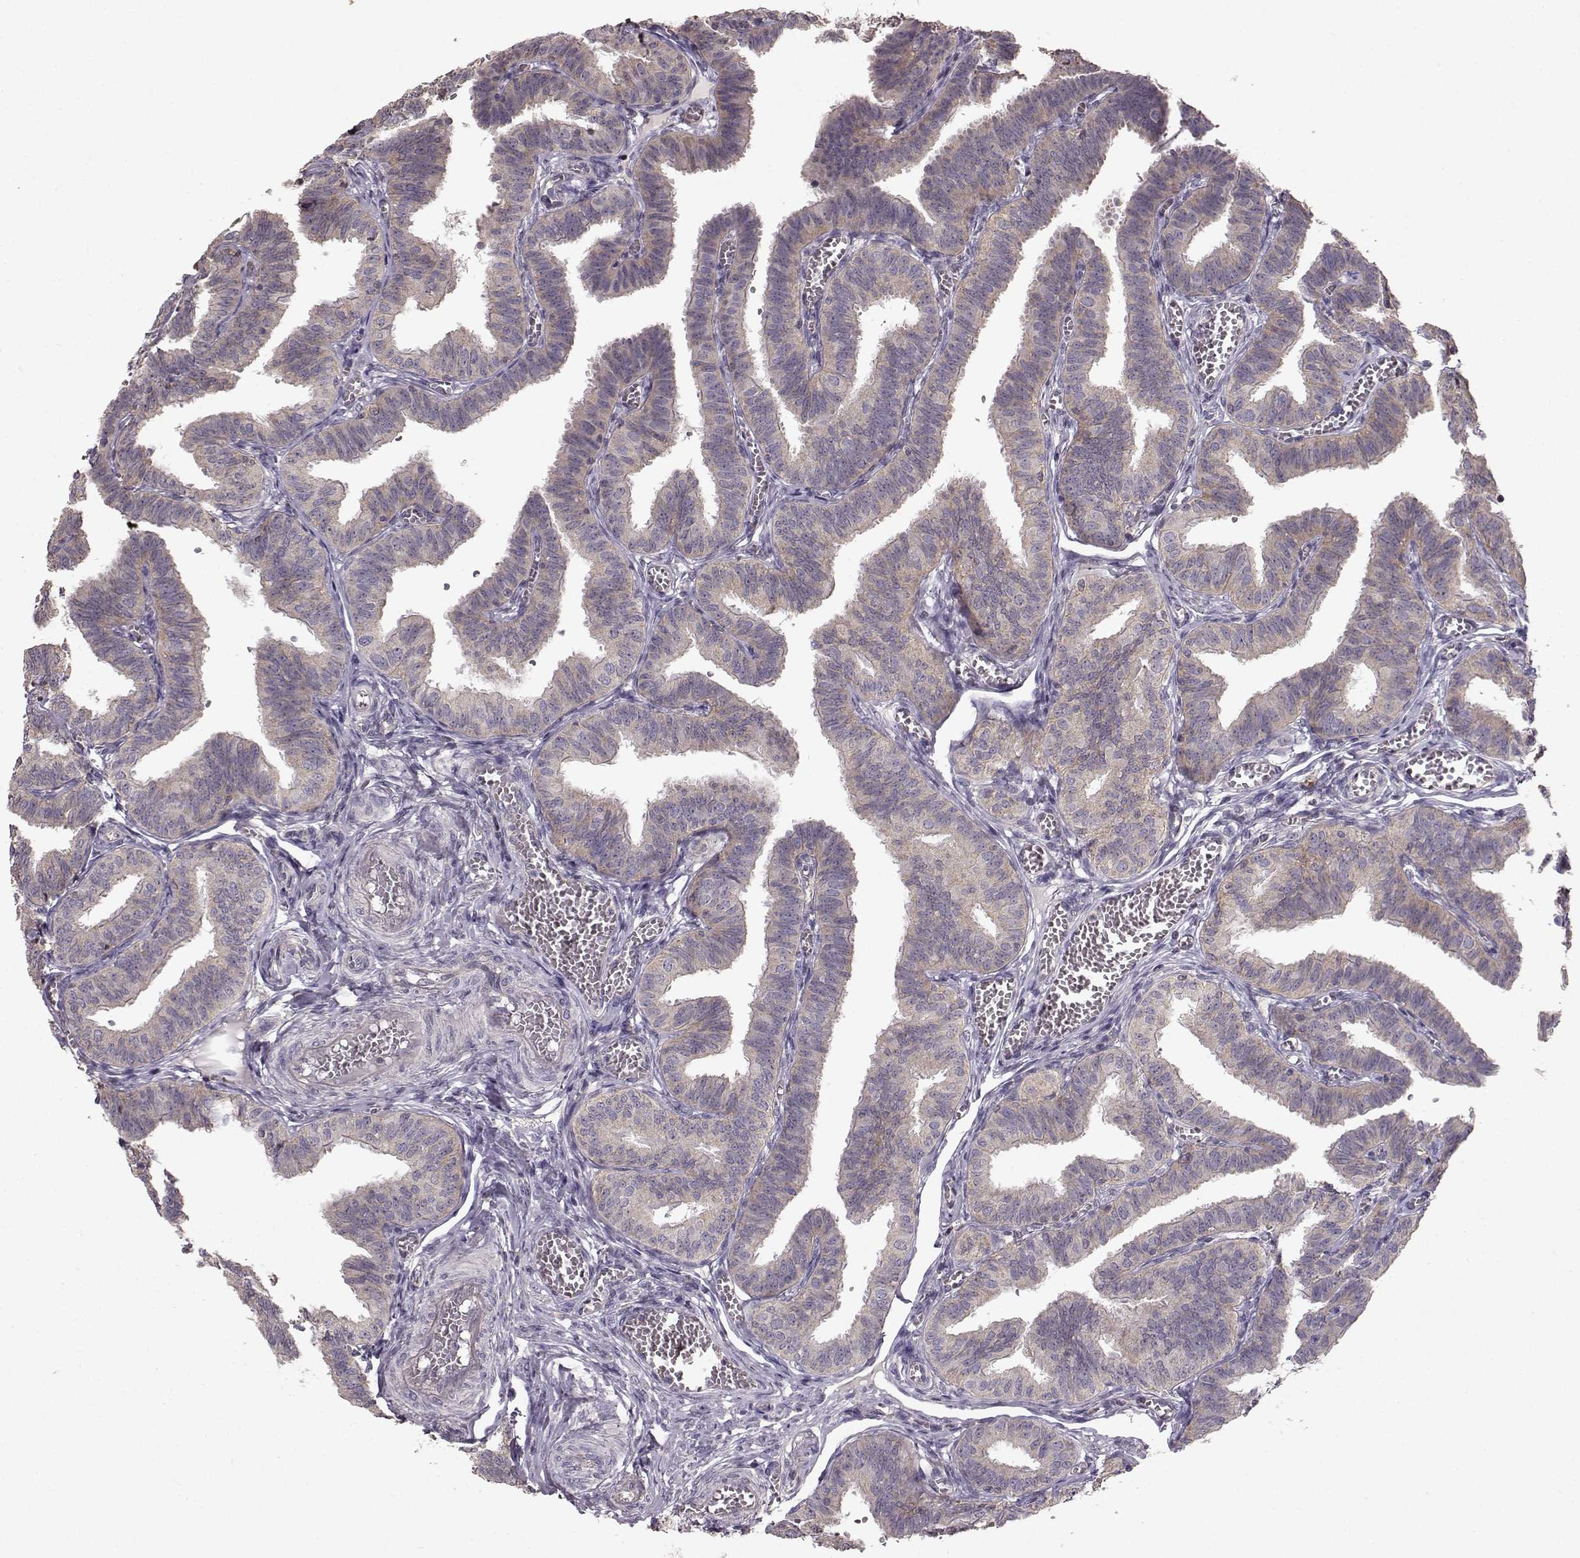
{"staining": {"intensity": "weak", "quantity": "<25%", "location": "cytoplasmic/membranous"}, "tissue": "fallopian tube", "cell_type": "Glandular cells", "image_type": "normal", "snomed": [{"axis": "morphology", "description": "Normal tissue, NOS"}, {"axis": "topography", "description": "Fallopian tube"}], "caption": "Fallopian tube stained for a protein using immunohistochemistry (IHC) displays no staining glandular cells.", "gene": "ERBB3", "patient": {"sex": "female", "age": 25}}